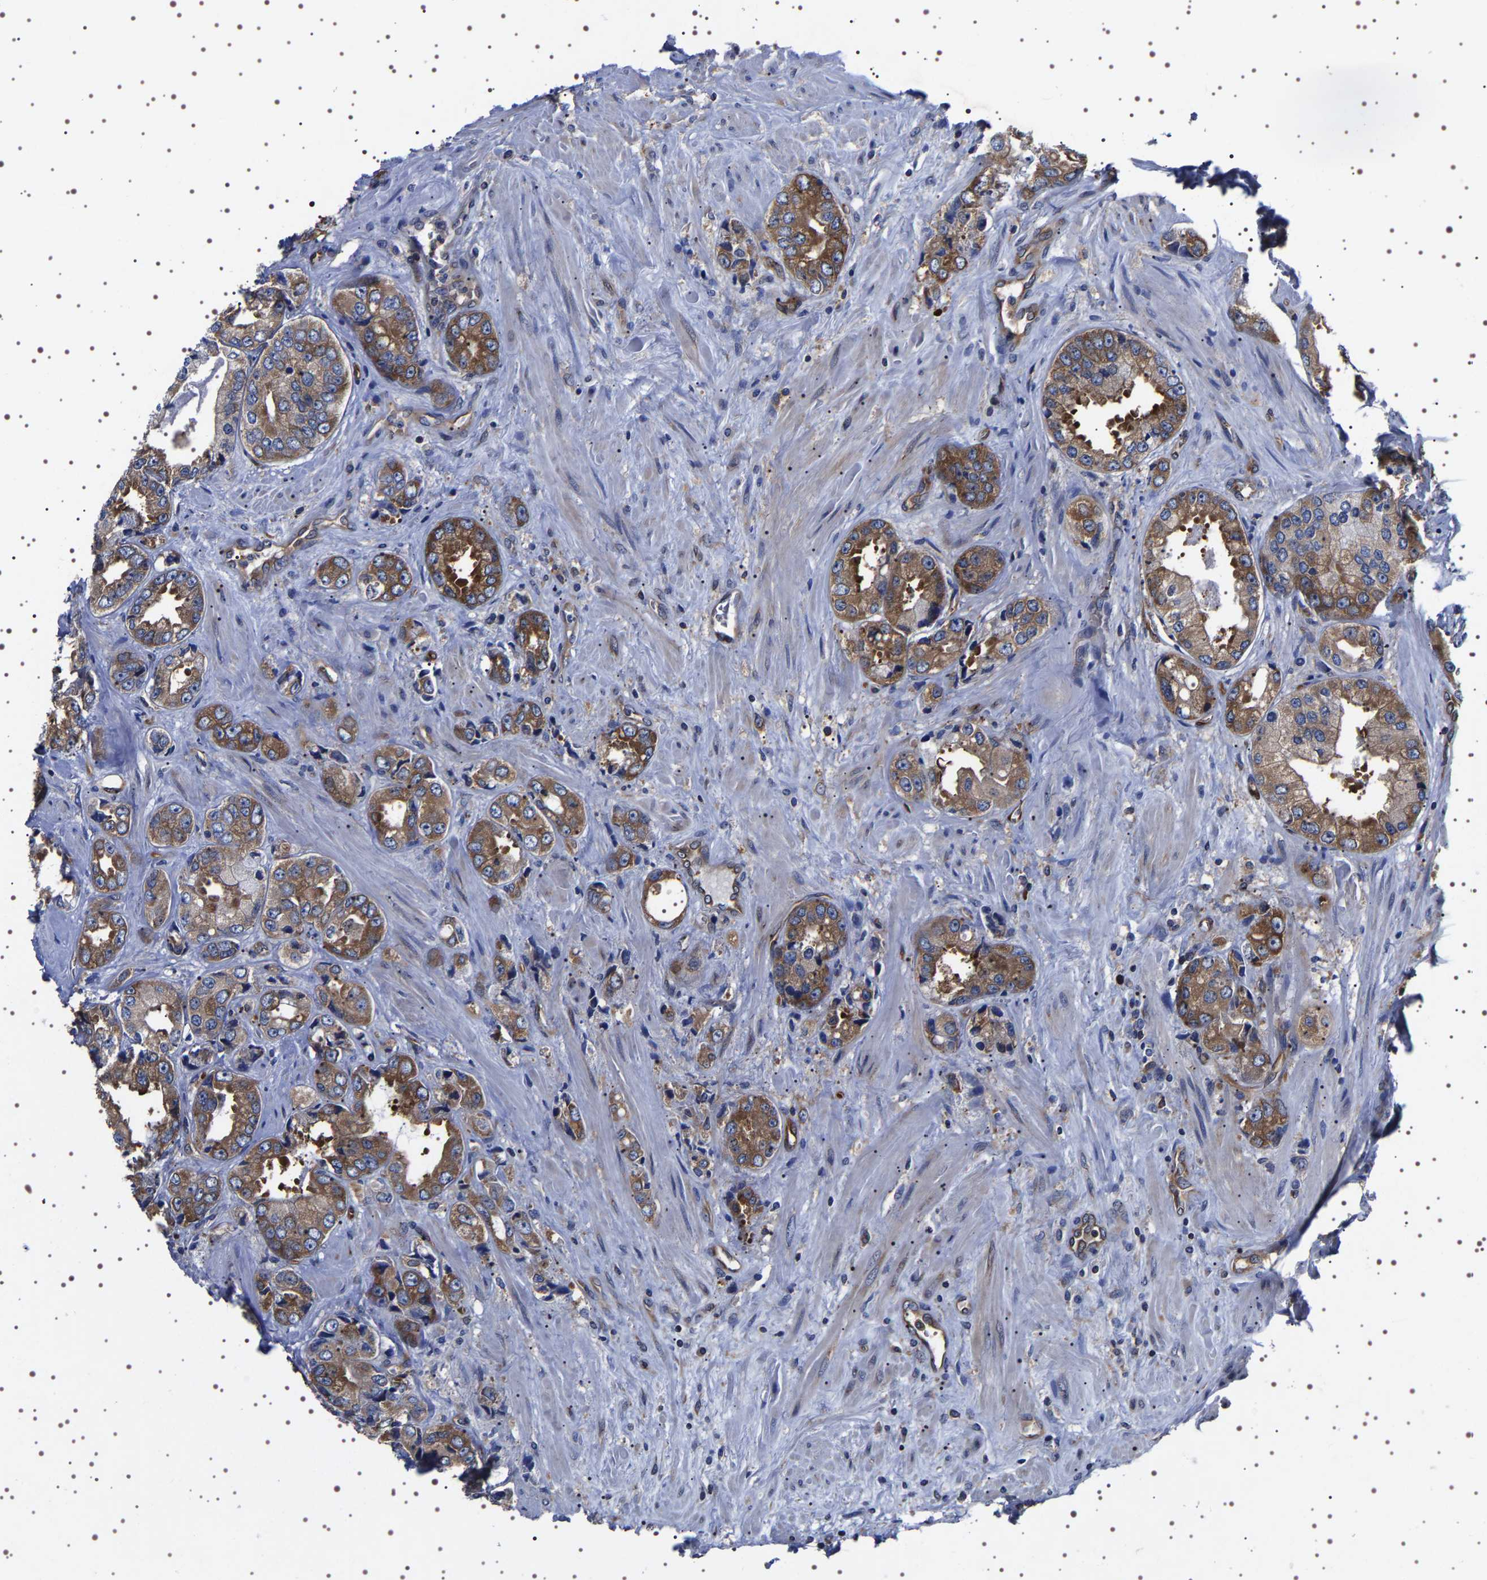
{"staining": {"intensity": "moderate", "quantity": ">75%", "location": "cytoplasmic/membranous"}, "tissue": "prostate cancer", "cell_type": "Tumor cells", "image_type": "cancer", "snomed": [{"axis": "morphology", "description": "Adenocarcinoma, High grade"}, {"axis": "topography", "description": "Prostate"}], "caption": "About >75% of tumor cells in human prostate cancer show moderate cytoplasmic/membranous protein positivity as visualized by brown immunohistochemical staining.", "gene": "DARS1", "patient": {"sex": "male", "age": 61}}